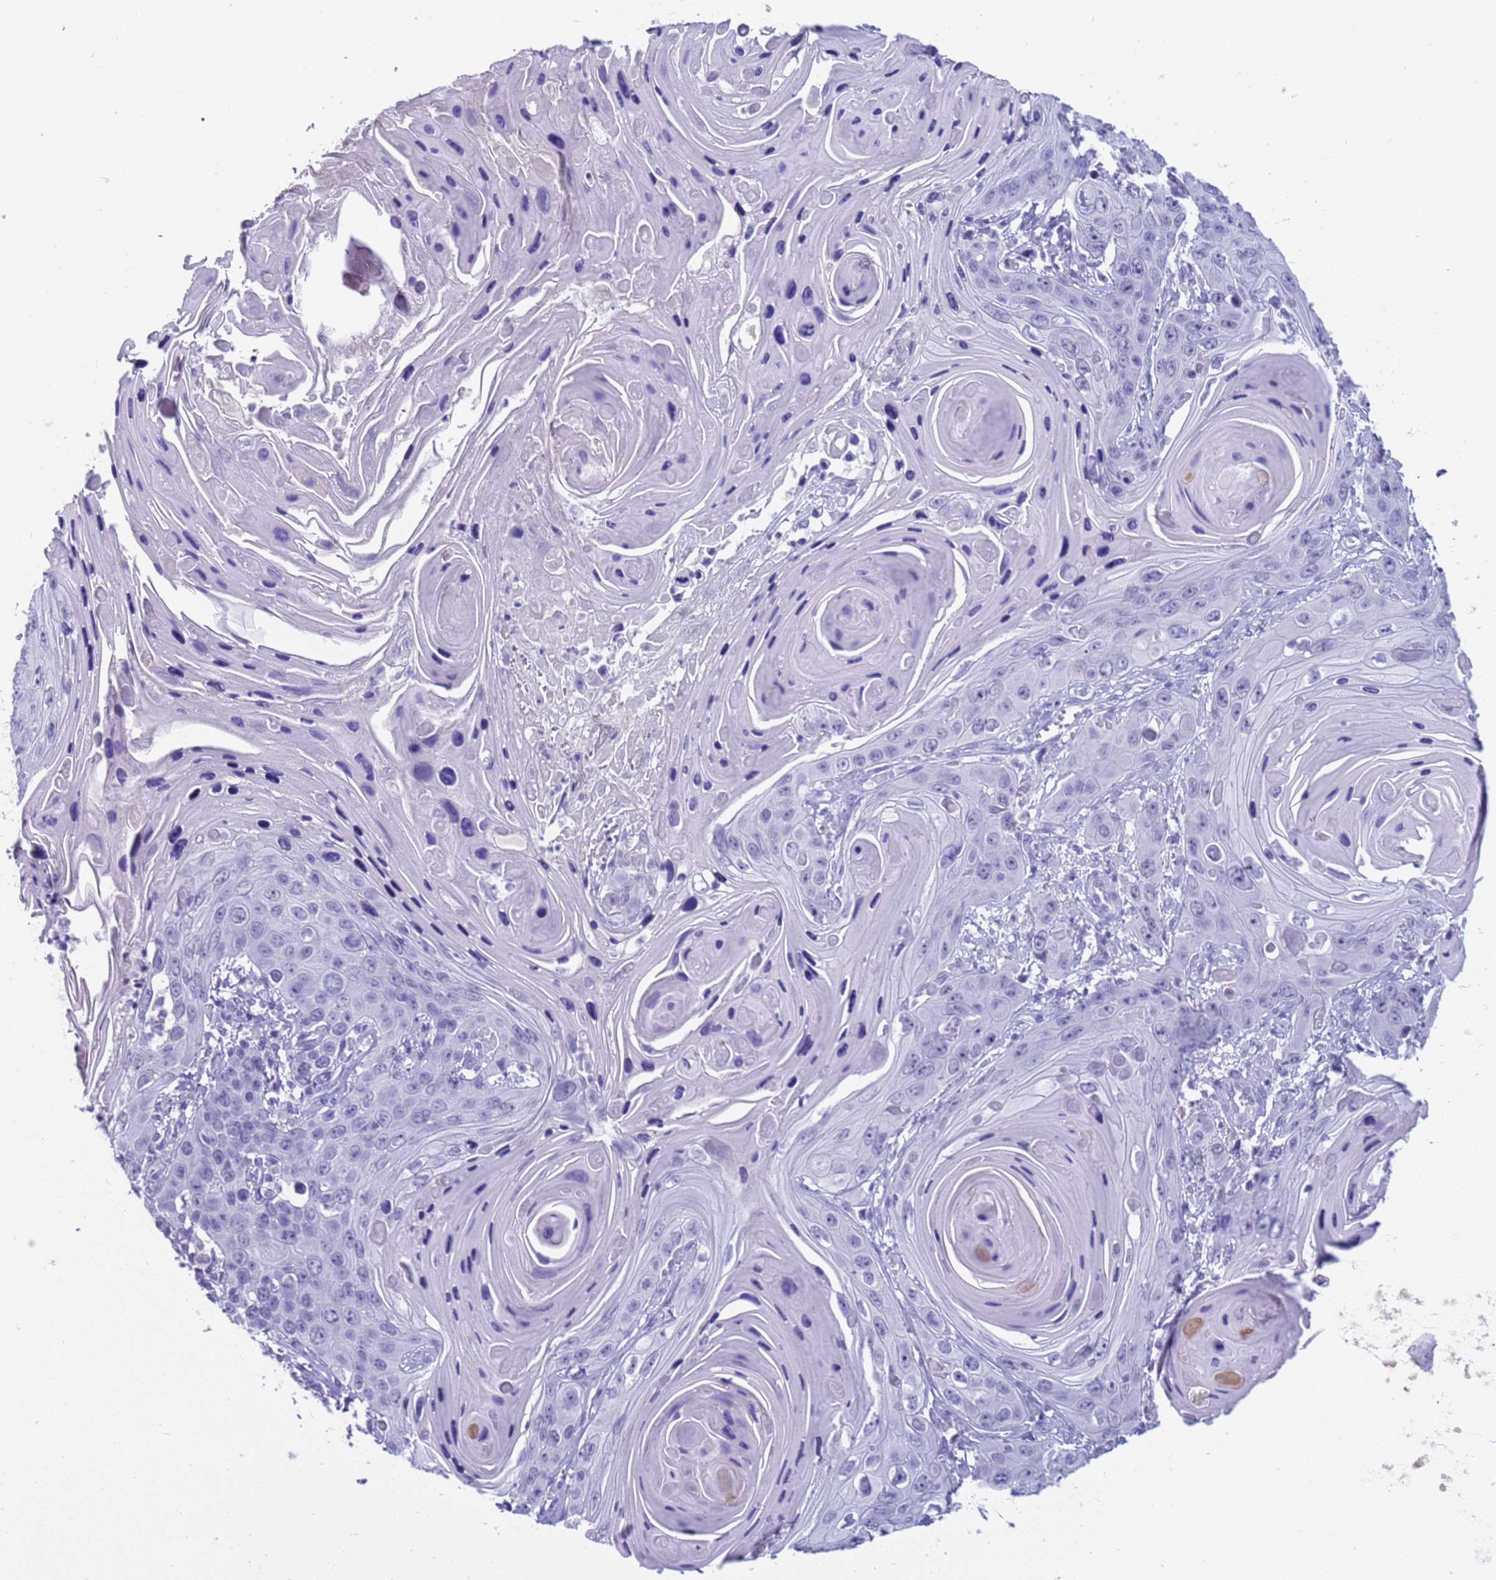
{"staining": {"intensity": "negative", "quantity": "none", "location": "none"}, "tissue": "skin cancer", "cell_type": "Tumor cells", "image_type": "cancer", "snomed": [{"axis": "morphology", "description": "Squamous cell carcinoma, NOS"}, {"axis": "topography", "description": "Skin"}], "caption": "A high-resolution photomicrograph shows immunohistochemistry staining of skin squamous cell carcinoma, which displays no significant positivity in tumor cells. (Stains: DAB immunohistochemistry (IHC) with hematoxylin counter stain, Microscopy: brightfield microscopy at high magnification).", "gene": "CKM", "patient": {"sex": "male", "age": 55}}